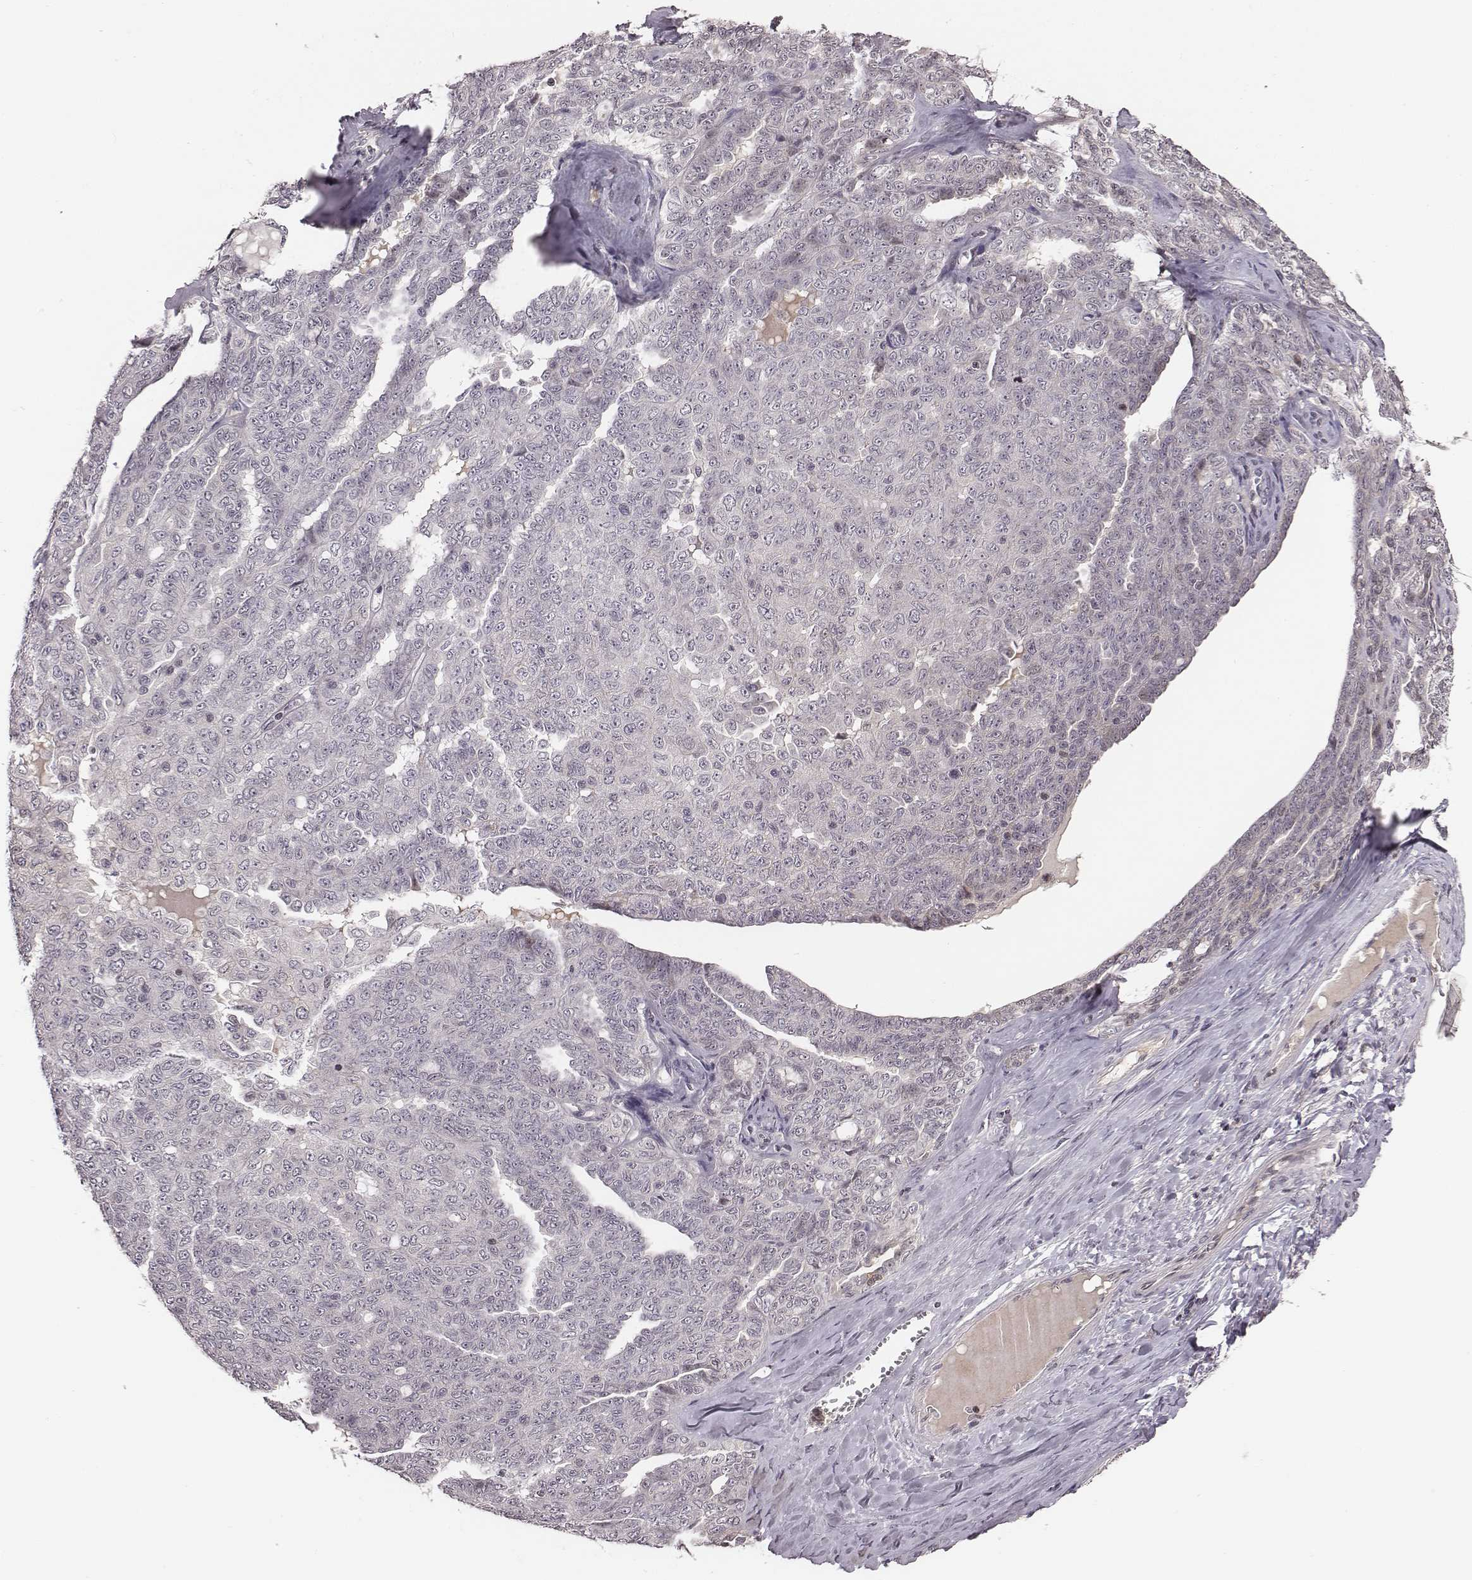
{"staining": {"intensity": "negative", "quantity": "none", "location": "none"}, "tissue": "ovarian cancer", "cell_type": "Tumor cells", "image_type": "cancer", "snomed": [{"axis": "morphology", "description": "Cystadenocarcinoma, serous, NOS"}, {"axis": "topography", "description": "Ovary"}], "caption": "This is an IHC histopathology image of ovarian cancer (serous cystadenocarcinoma). There is no staining in tumor cells.", "gene": "GRM4", "patient": {"sex": "female", "age": 71}}